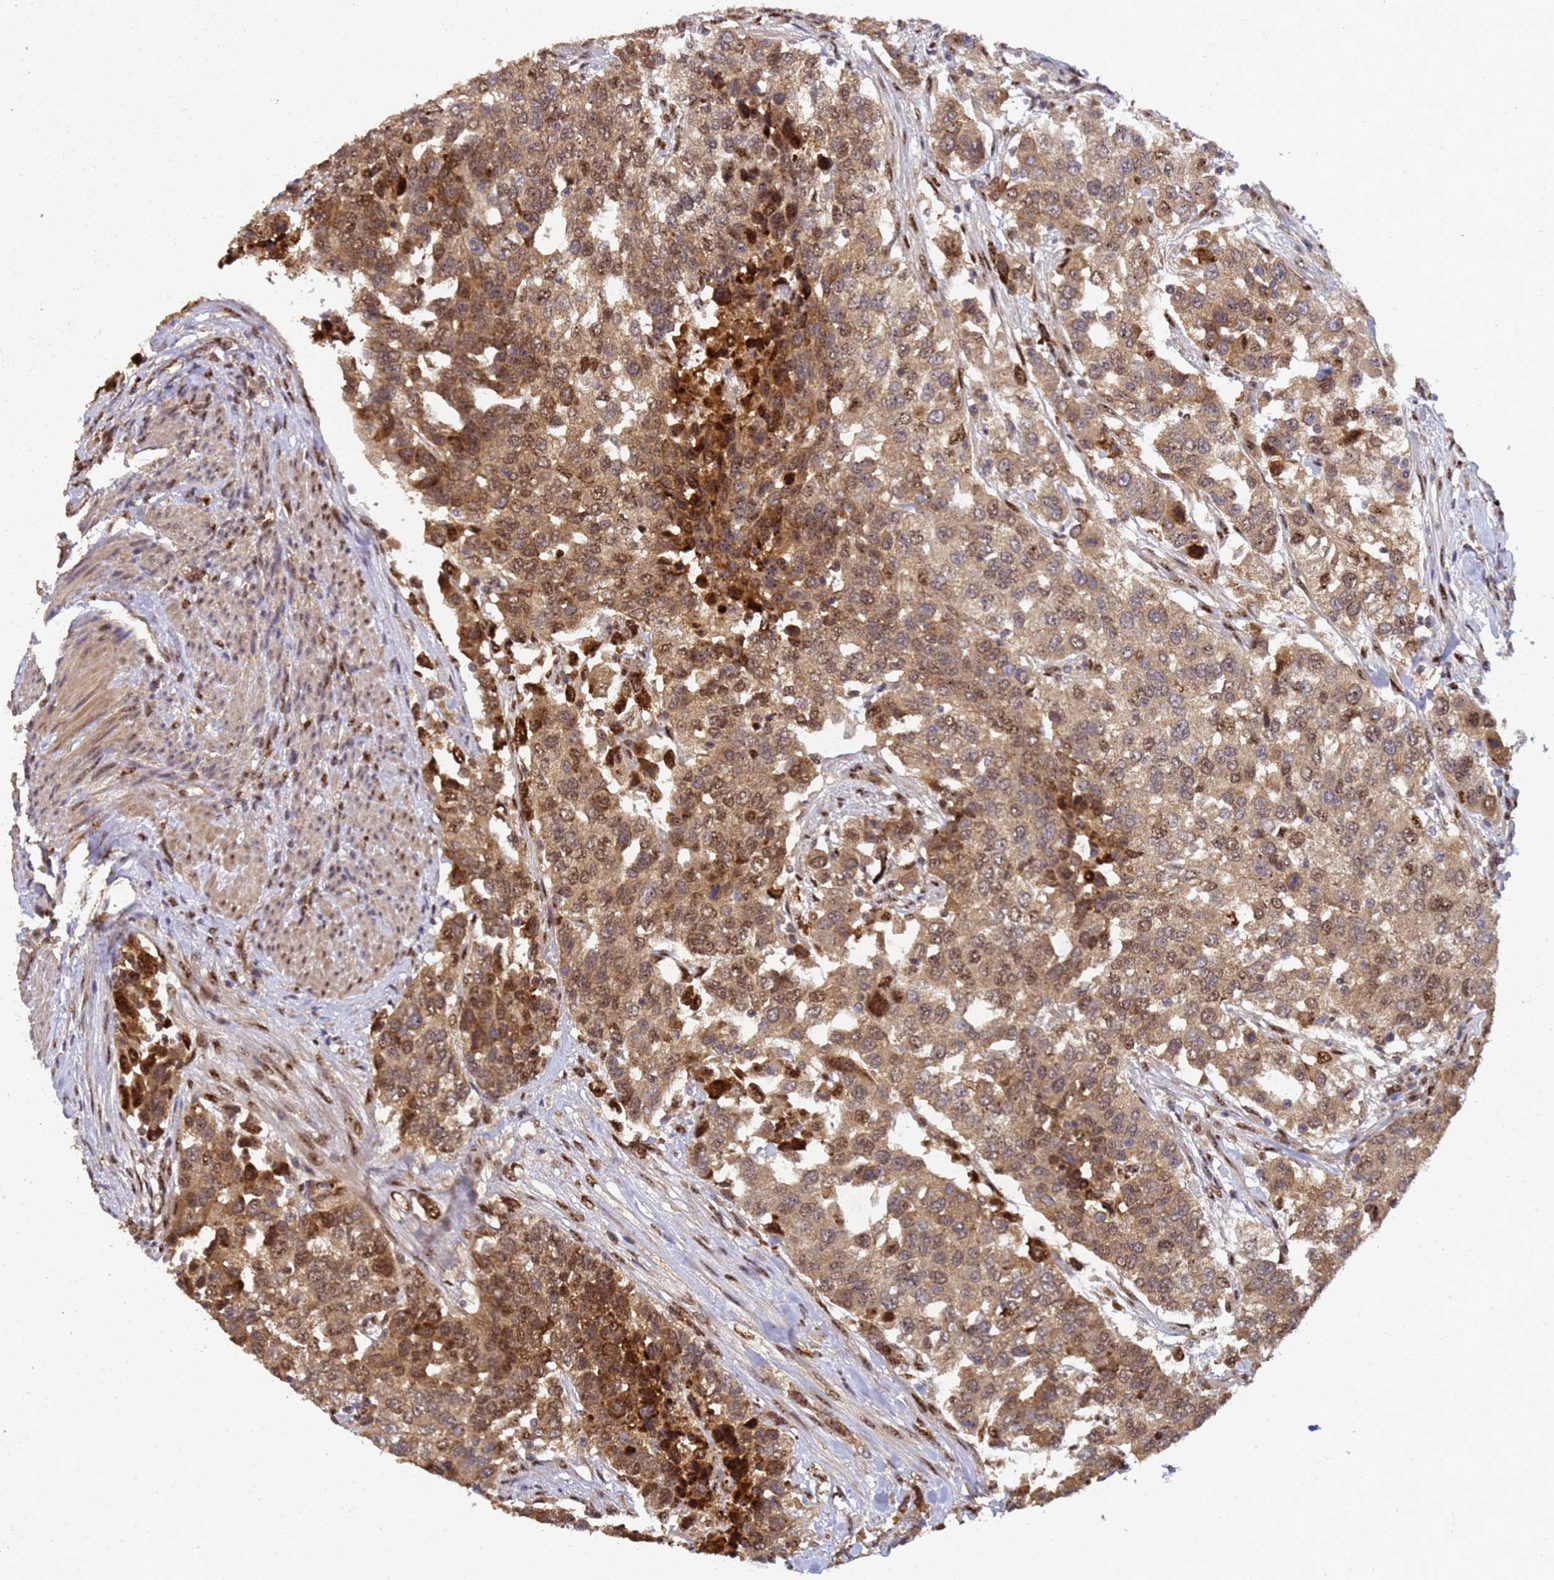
{"staining": {"intensity": "moderate", "quantity": ">75%", "location": "cytoplasmic/membranous,nuclear"}, "tissue": "urothelial cancer", "cell_type": "Tumor cells", "image_type": "cancer", "snomed": [{"axis": "morphology", "description": "Urothelial carcinoma, High grade"}, {"axis": "topography", "description": "Urinary bladder"}], "caption": "High-power microscopy captured an immunohistochemistry histopathology image of high-grade urothelial carcinoma, revealing moderate cytoplasmic/membranous and nuclear staining in approximately >75% of tumor cells.", "gene": "SECISBP2", "patient": {"sex": "female", "age": 80}}